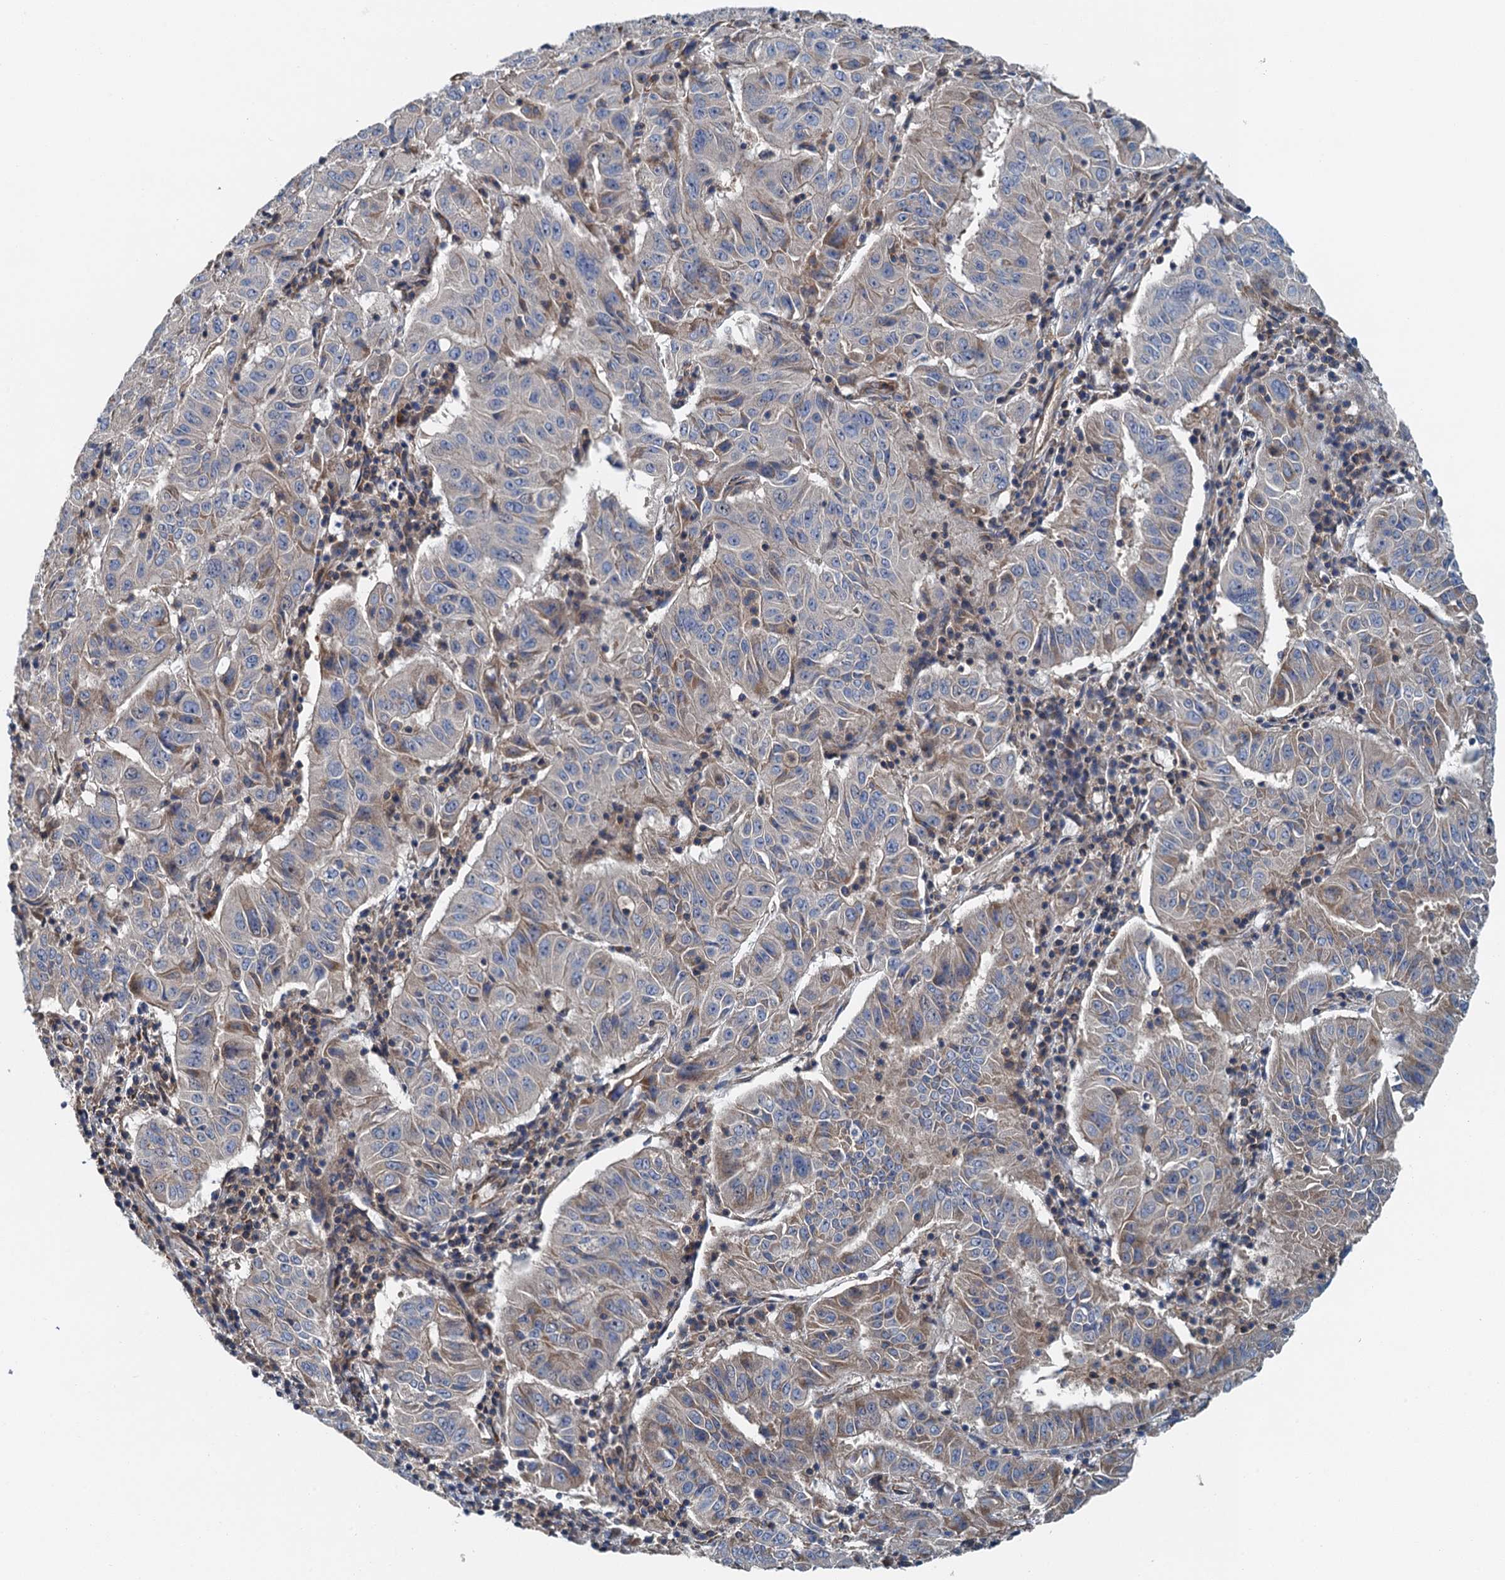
{"staining": {"intensity": "negative", "quantity": "none", "location": "none"}, "tissue": "pancreatic cancer", "cell_type": "Tumor cells", "image_type": "cancer", "snomed": [{"axis": "morphology", "description": "Adenocarcinoma, NOS"}, {"axis": "topography", "description": "Pancreas"}], "caption": "This is a micrograph of IHC staining of pancreatic adenocarcinoma, which shows no expression in tumor cells.", "gene": "PPP1R14D", "patient": {"sex": "male", "age": 63}}